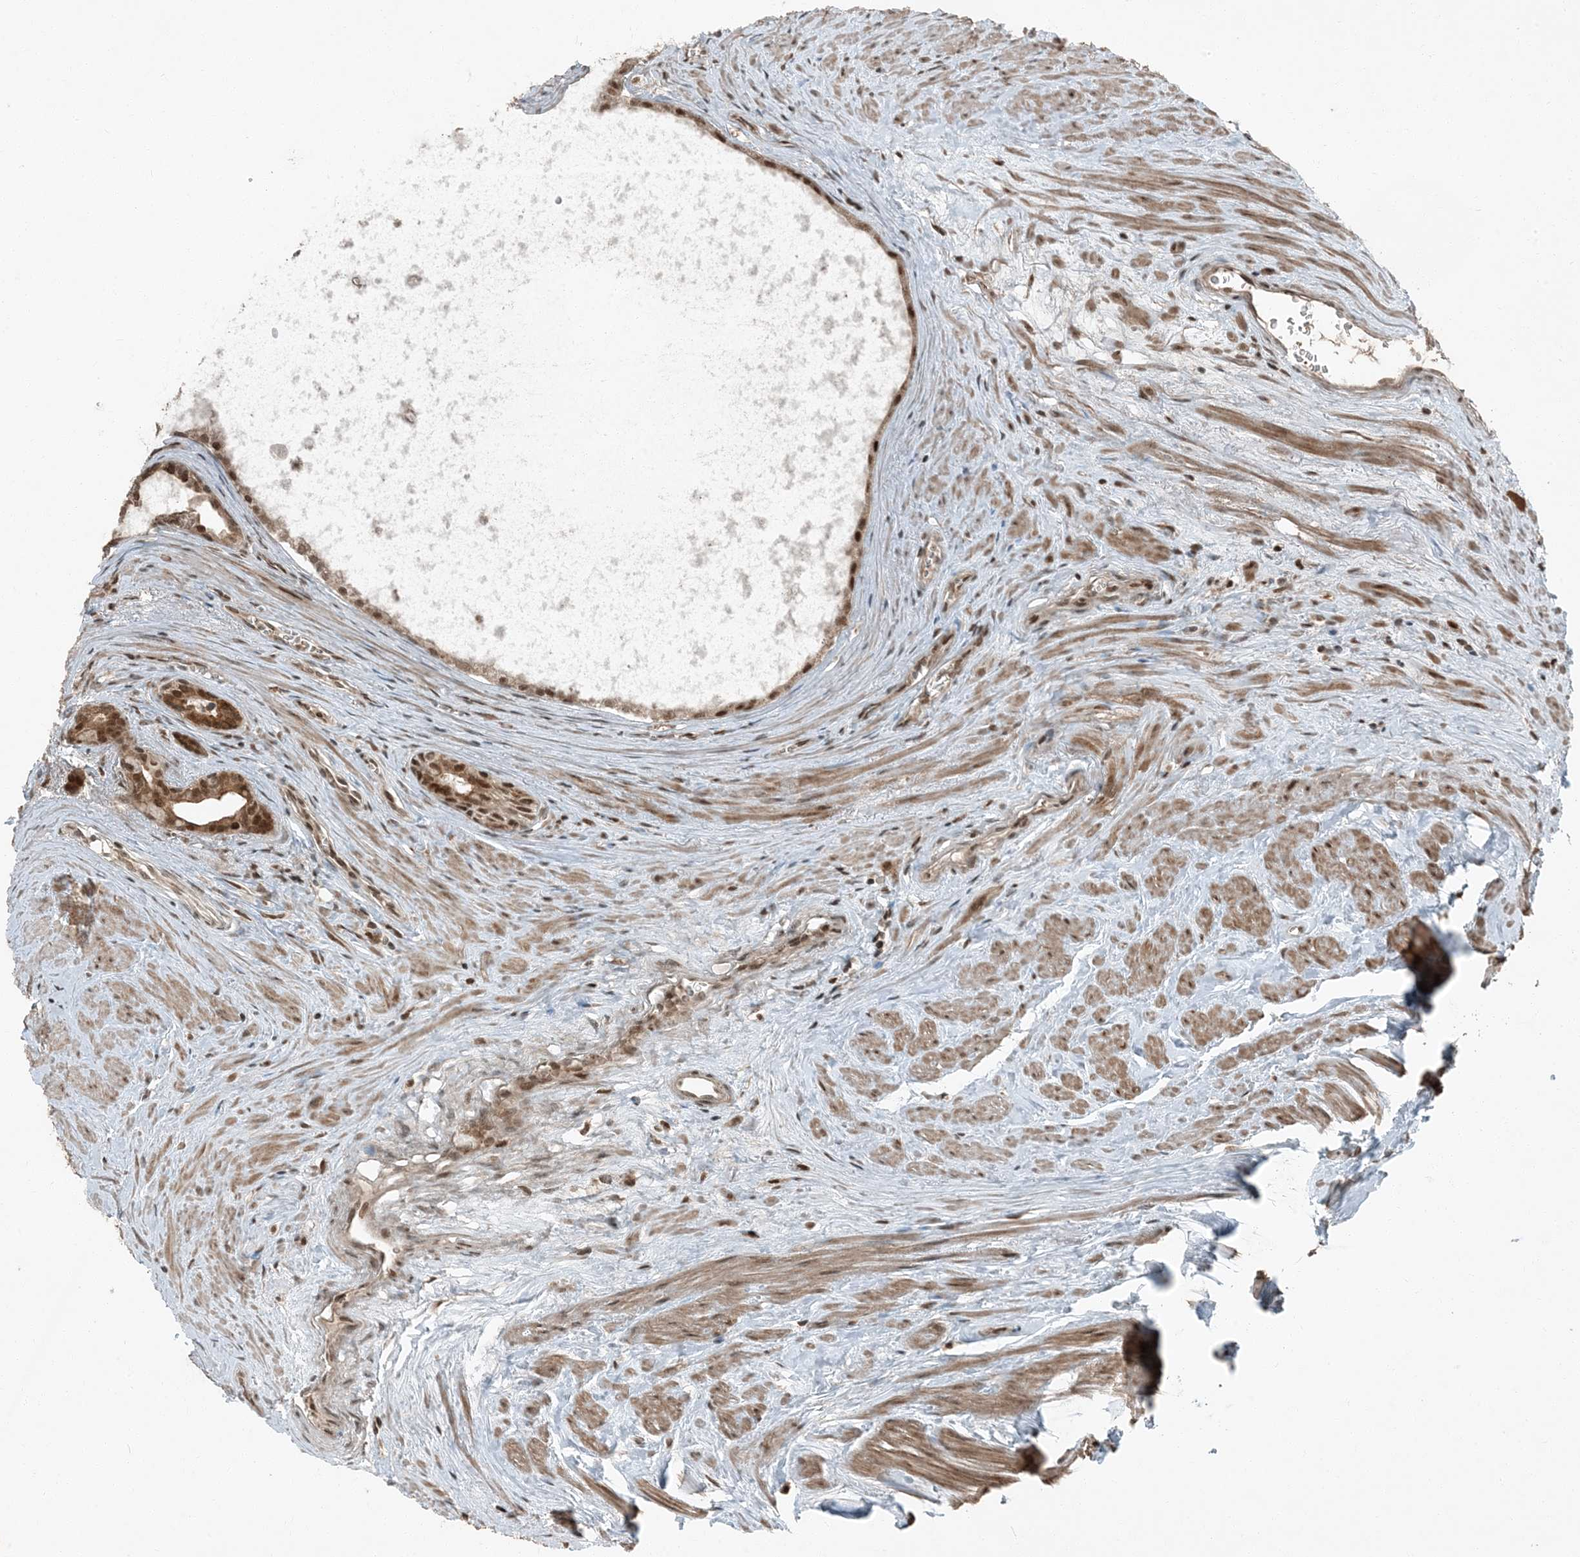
{"staining": {"intensity": "moderate", "quantity": ">75%", "location": "cytoplasmic/membranous,nuclear"}, "tissue": "prostate cancer", "cell_type": "Tumor cells", "image_type": "cancer", "snomed": [{"axis": "morphology", "description": "Adenocarcinoma, High grade"}, {"axis": "topography", "description": "Prostate"}], "caption": "High-grade adenocarcinoma (prostate) tissue reveals moderate cytoplasmic/membranous and nuclear staining in about >75% of tumor cells", "gene": "TRAPPC12", "patient": {"sex": "male", "age": 68}}